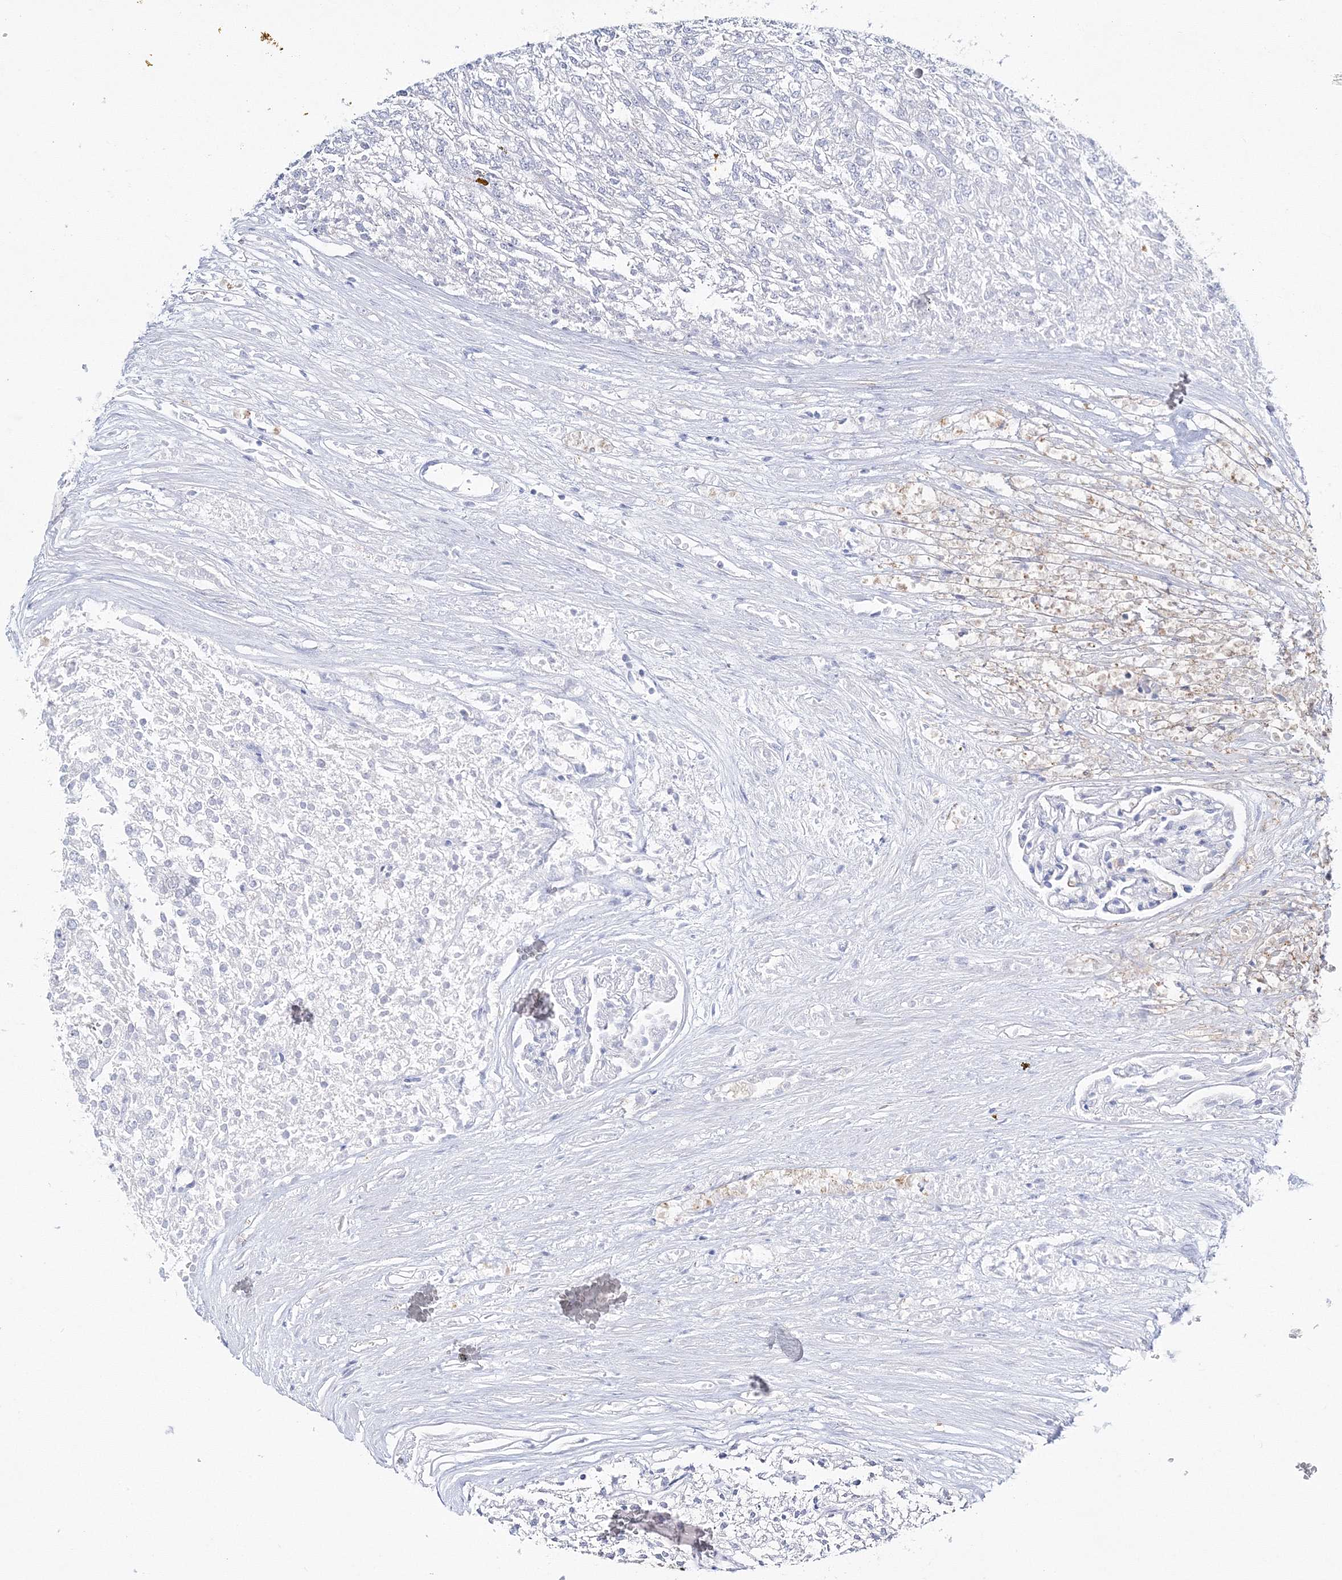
{"staining": {"intensity": "negative", "quantity": "none", "location": "none"}, "tissue": "renal cancer", "cell_type": "Tumor cells", "image_type": "cancer", "snomed": [{"axis": "morphology", "description": "Adenocarcinoma, NOS"}, {"axis": "topography", "description": "Kidney"}], "caption": "An immunohistochemistry micrograph of renal cancer (adenocarcinoma) is shown. There is no staining in tumor cells of renal cancer (adenocarcinoma).", "gene": "HIBCH", "patient": {"sex": "female", "age": 54}}